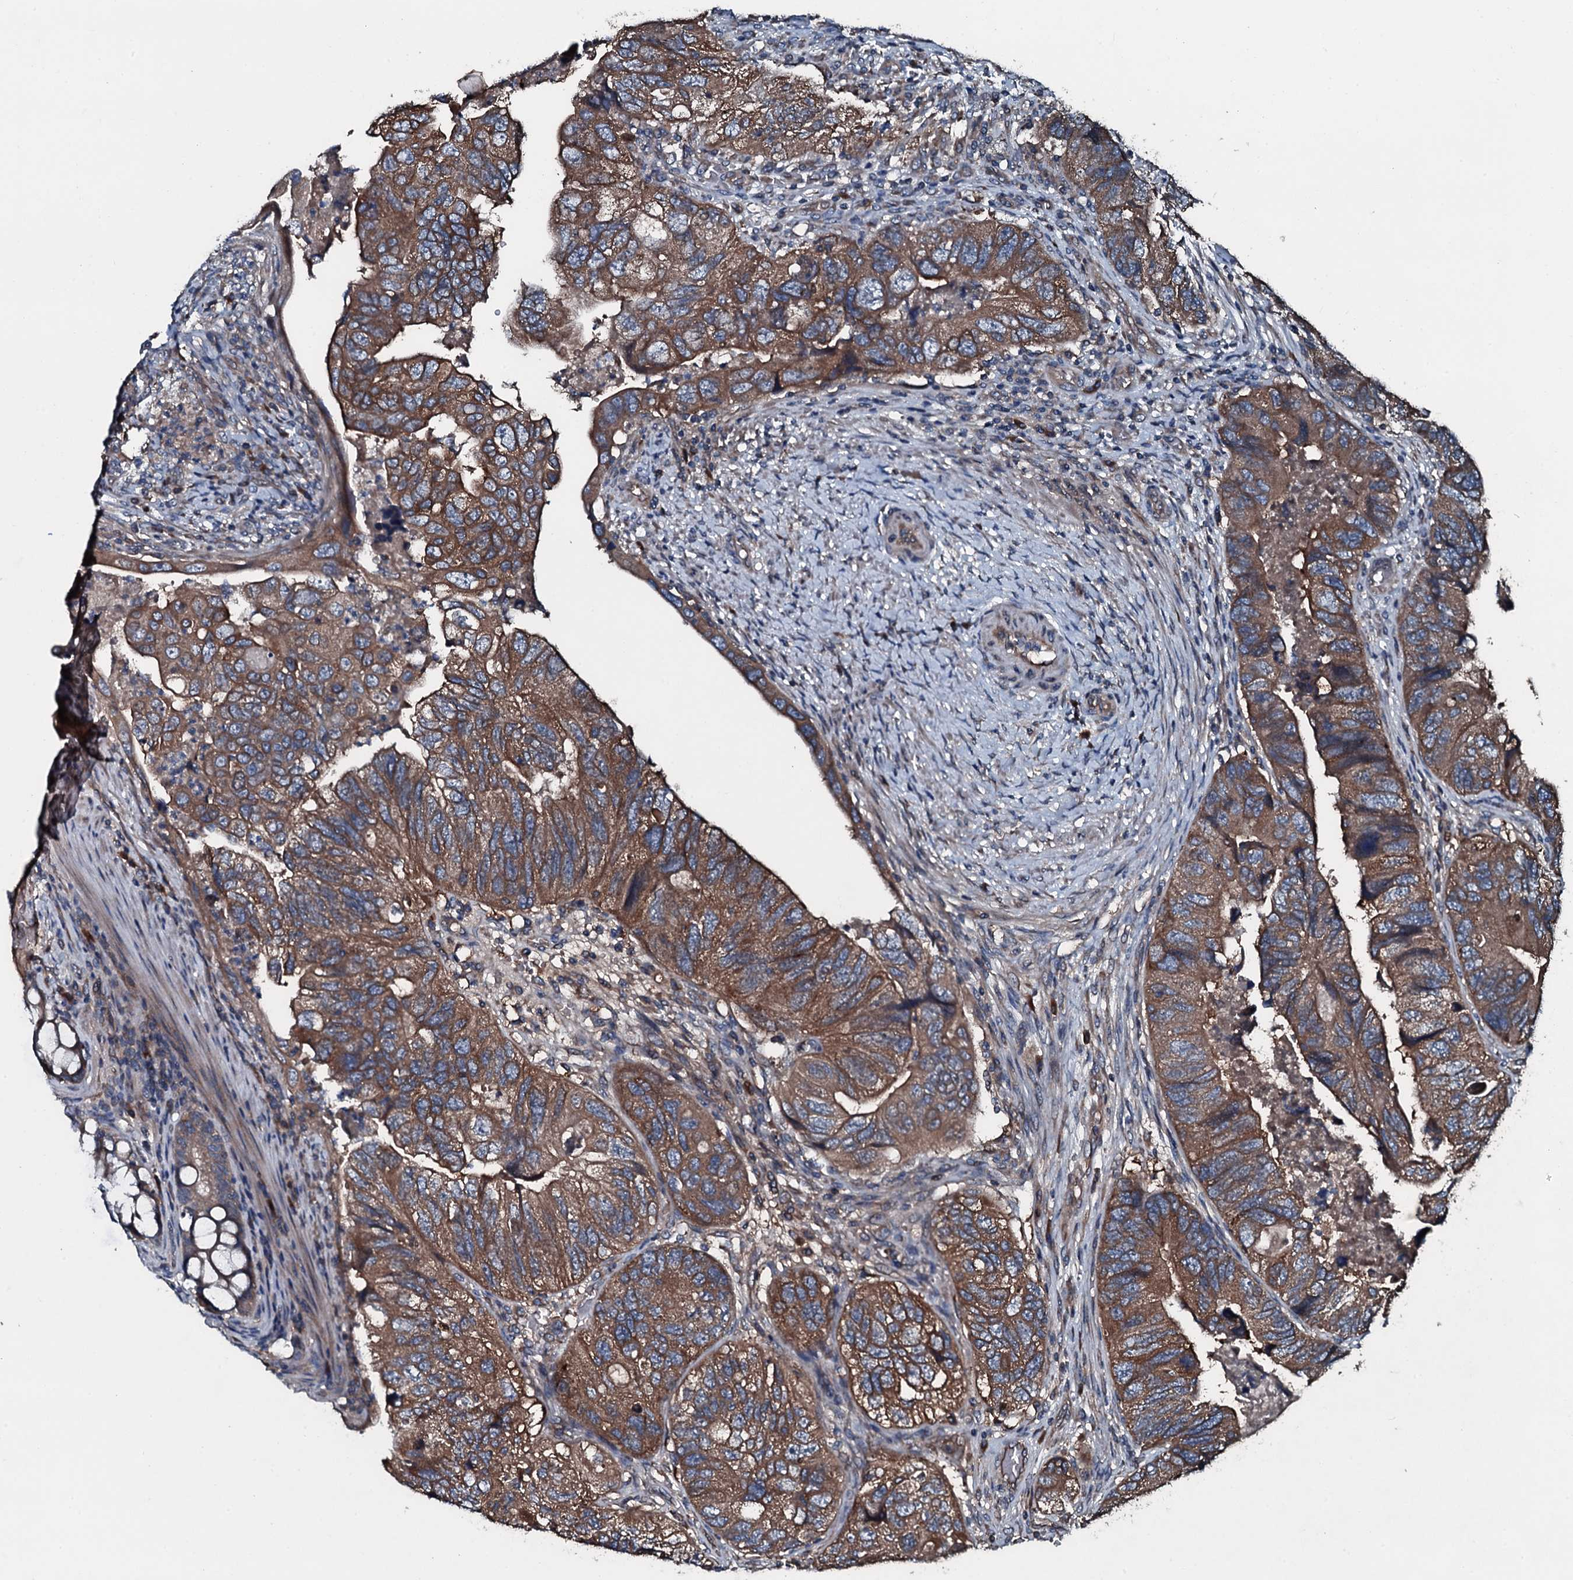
{"staining": {"intensity": "moderate", "quantity": ">75%", "location": "cytoplasmic/membranous"}, "tissue": "colorectal cancer", "cell_type": "Tumor cells", "image_type": "cancer", "snomed": [{"axis": "morphology", "description": "Adenocarcinoma, NOS"}, {"axis": "topography", "description": "Rectum"}], "caption": "Immunohistochemical staining of human adenocarcinoma (colorectal) demonstrates moderate cytoplasmic/membranous protein expression in about >75% of tumor cells.", "gene": "AARS1", "patient": {"sex": "male", "age": 63}}